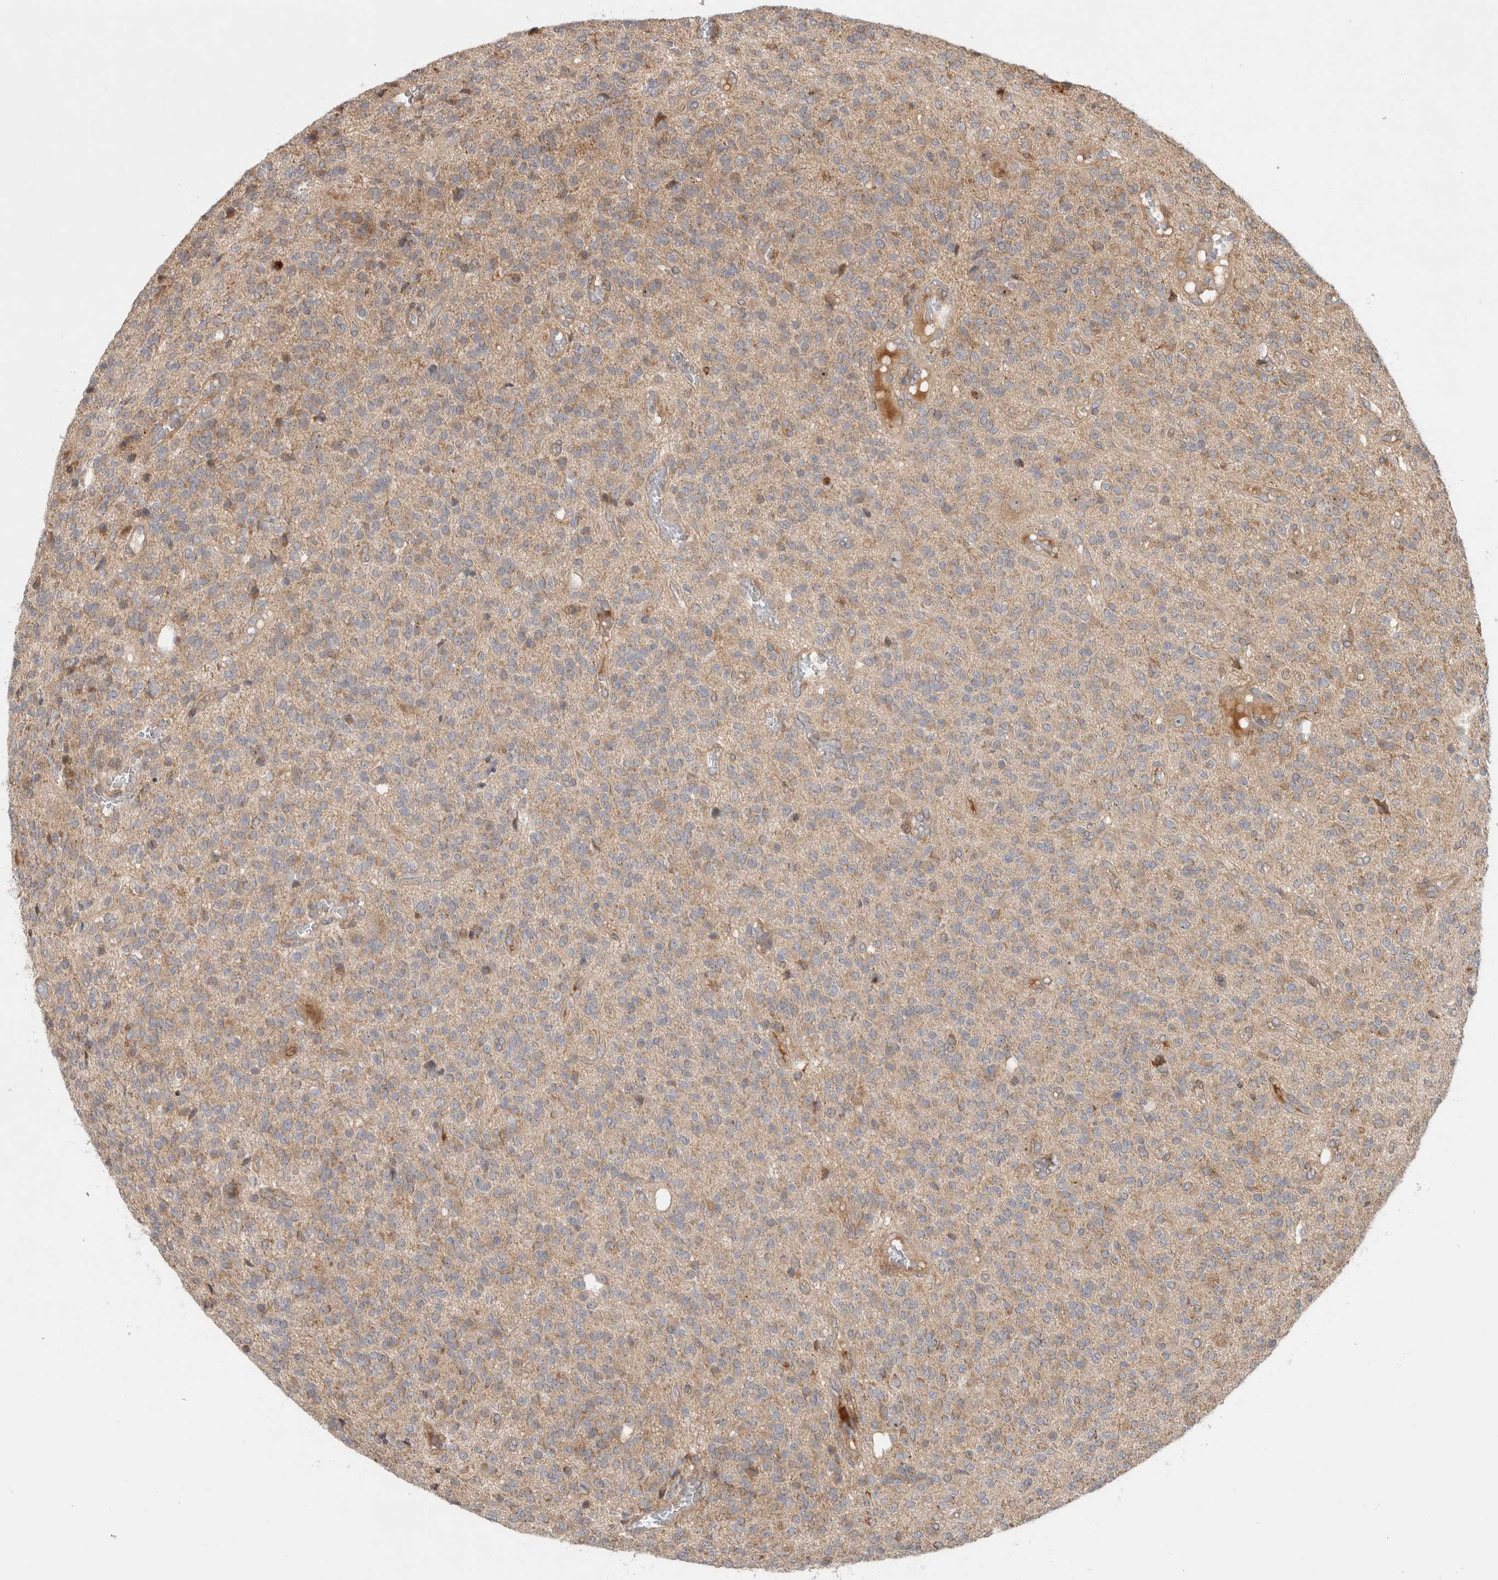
{"staining": {"intensity": "weak", "quantity": ">75%", "location": "cytoplasmic/membranous"}, "tissue": "glioma", "cell_type": "Tumor cells", "image_type": "cancer", "snomed": [{"axis": "morphology", "description": "Glioma, malignant, High grade"}, {"axis": "topography", "description": "Brain"}], "caption": "Protein positivity by IHC displays weak cytoplasmic/membranous staining in about >75% of tumor cells in malignant glioma (high-grade).", "gene": "TUBD1", "patient": {"sex": "male", "age": 34}}